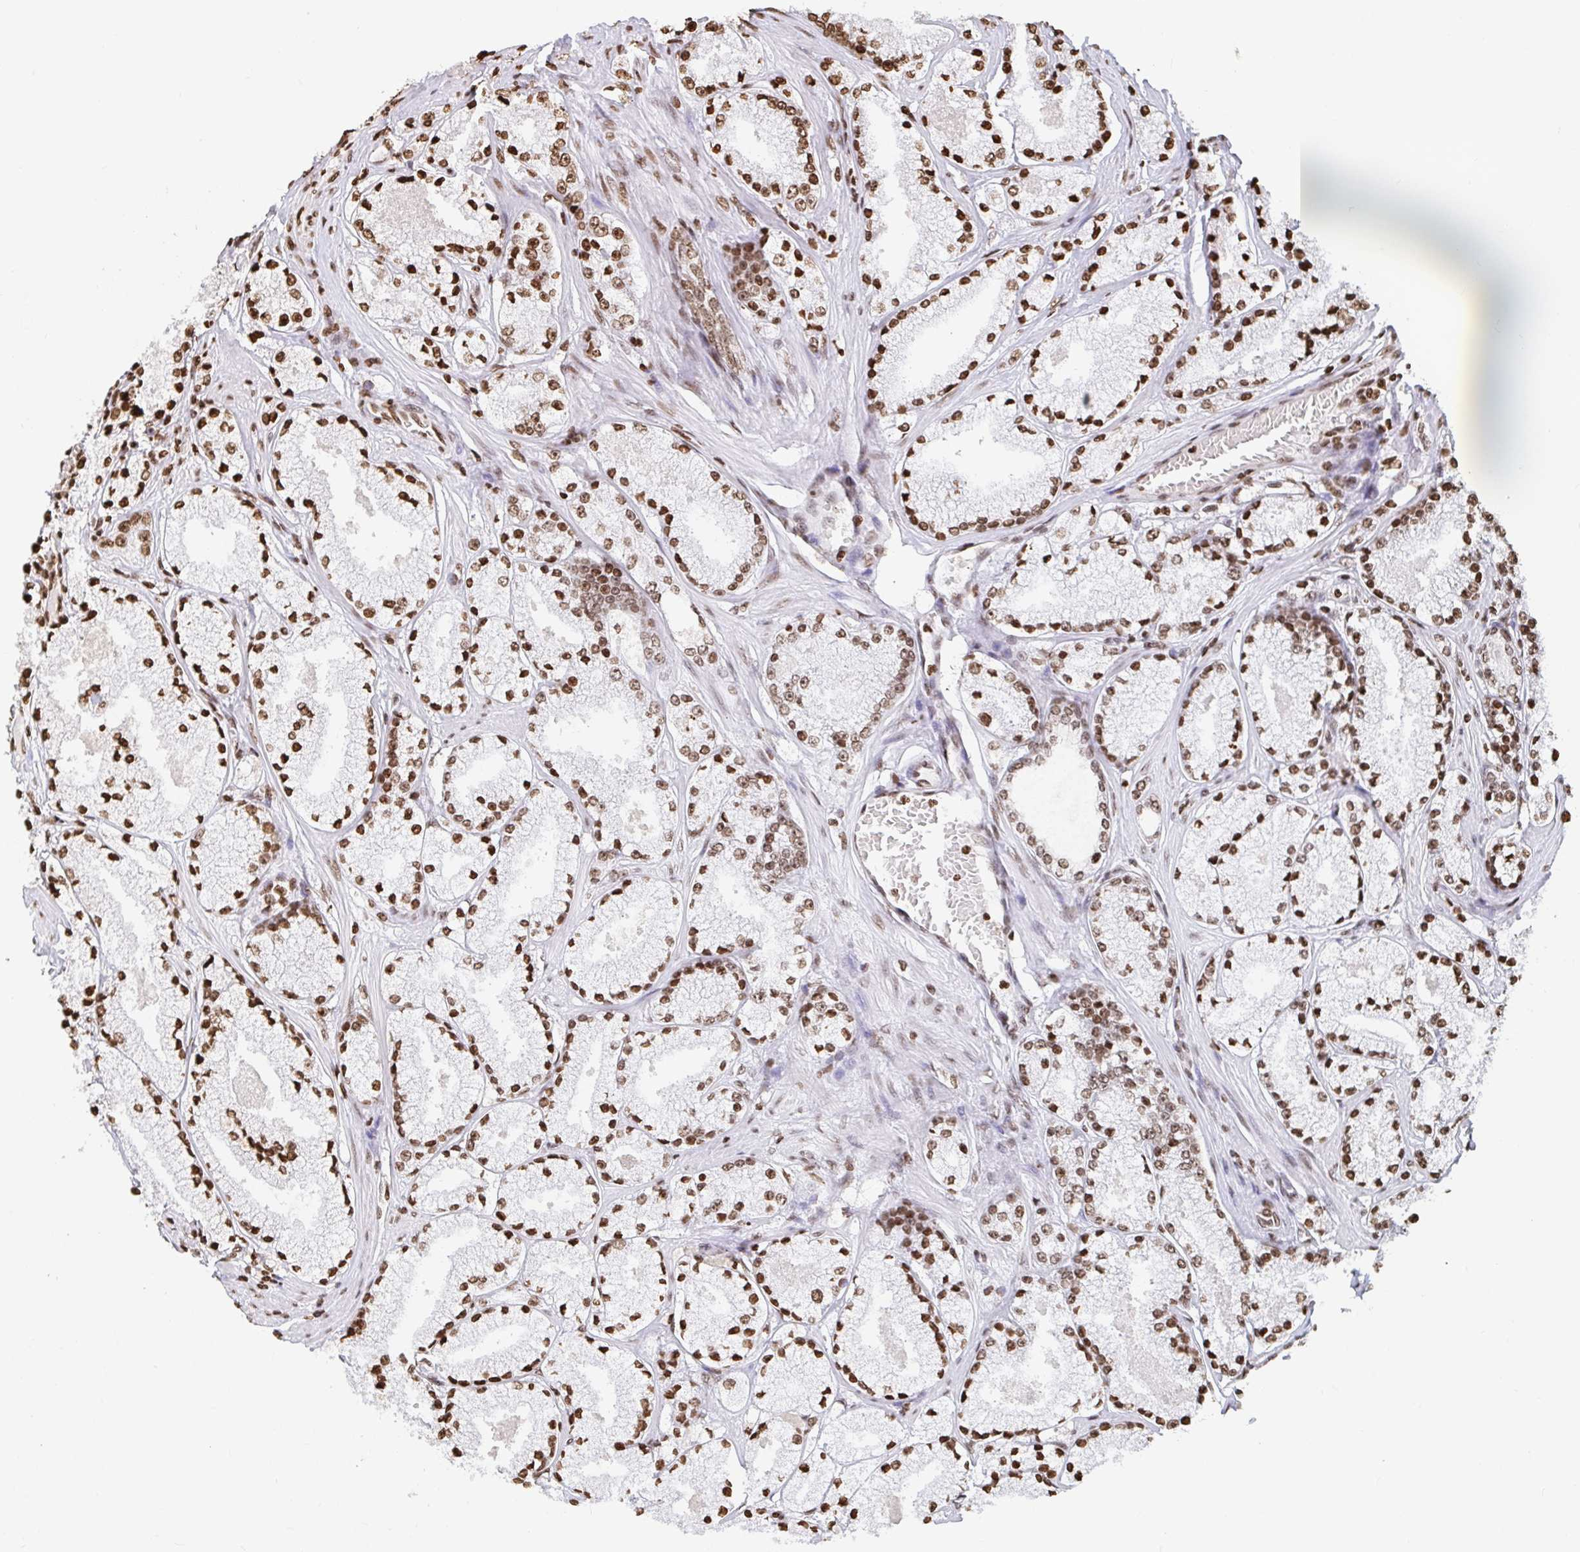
{"staining": {"intensity": "moderate", "quantity": ">75%", "location": "nuclear"}, "tissue": "prostate cancer", "cell_type": "Tumor cells", "image_type": "cancer", "snomed": [{"axis": "morphology", "description": "Adenocarcinoma, High grade"}, {"axis": "topography", "description": "Prostate"}], "caption": "Prostate cancer (adenocarcinoma (high-grade)) stained for a protein reveals moderate nuclear positivity in tumor cells. (DAB (3,3'-diaminobenzidine) IHC with brightfield microscopy, high magnification).", "gene": "H2BC5", "patient": {"sex": "male", "age": 63}}